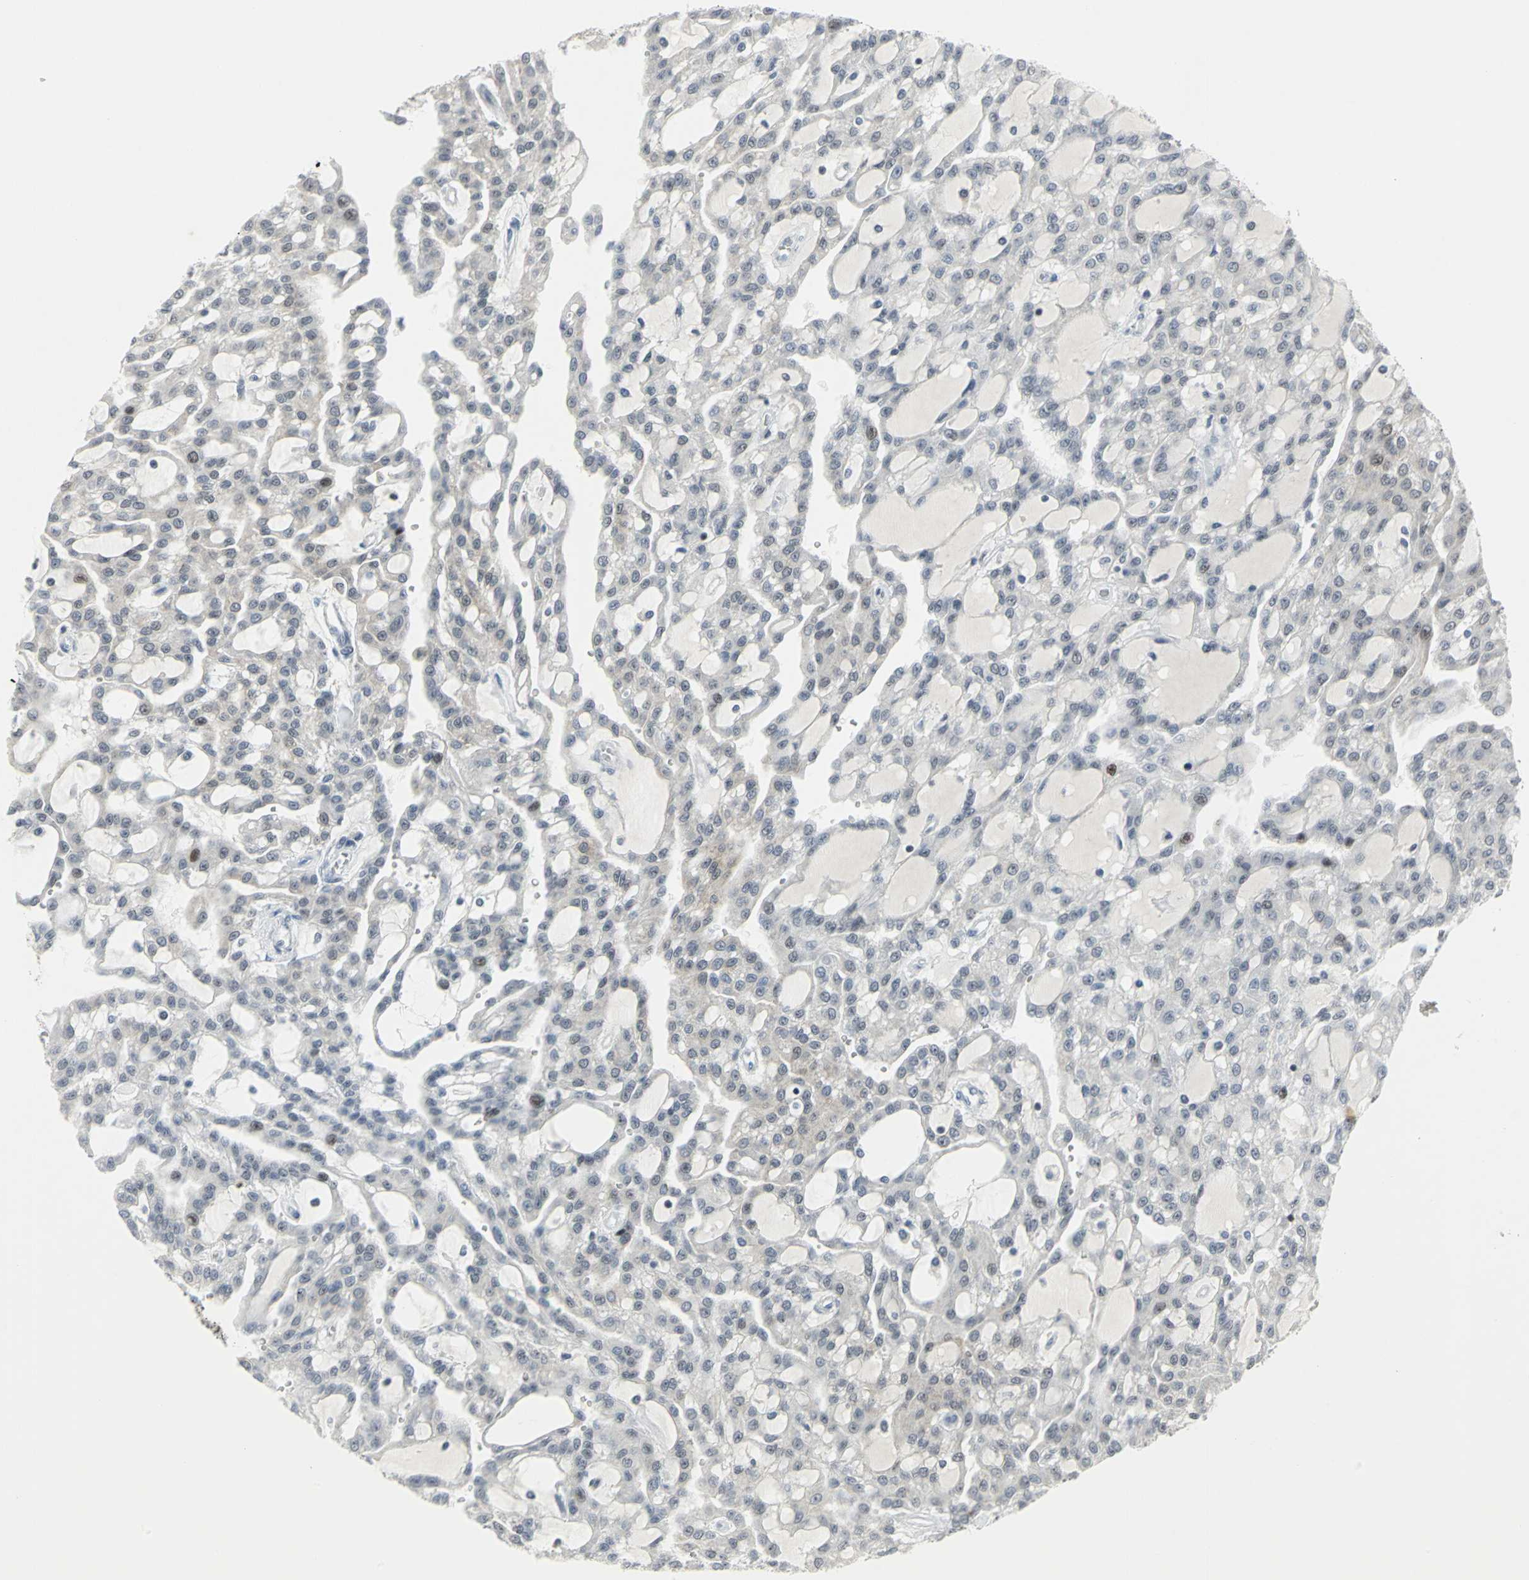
{"staining": {"intensity": "weak", "quantity": "<25%", "location": "nuclear"}, "tissue": "renal cancer", "cell_type": "Tumor cells", "image_type": "cancer", "snomed": [{"axis": "morphology", "description": "Adenocarcinoma, NOS"}, {"axis": "topography", "description": "Kidney"}], "caption": "Tumor cells are negative for protein expression in human renal adenocarcinoma.", "gene": "RPA1", "patient": {"sex": "male", "age": 63}}